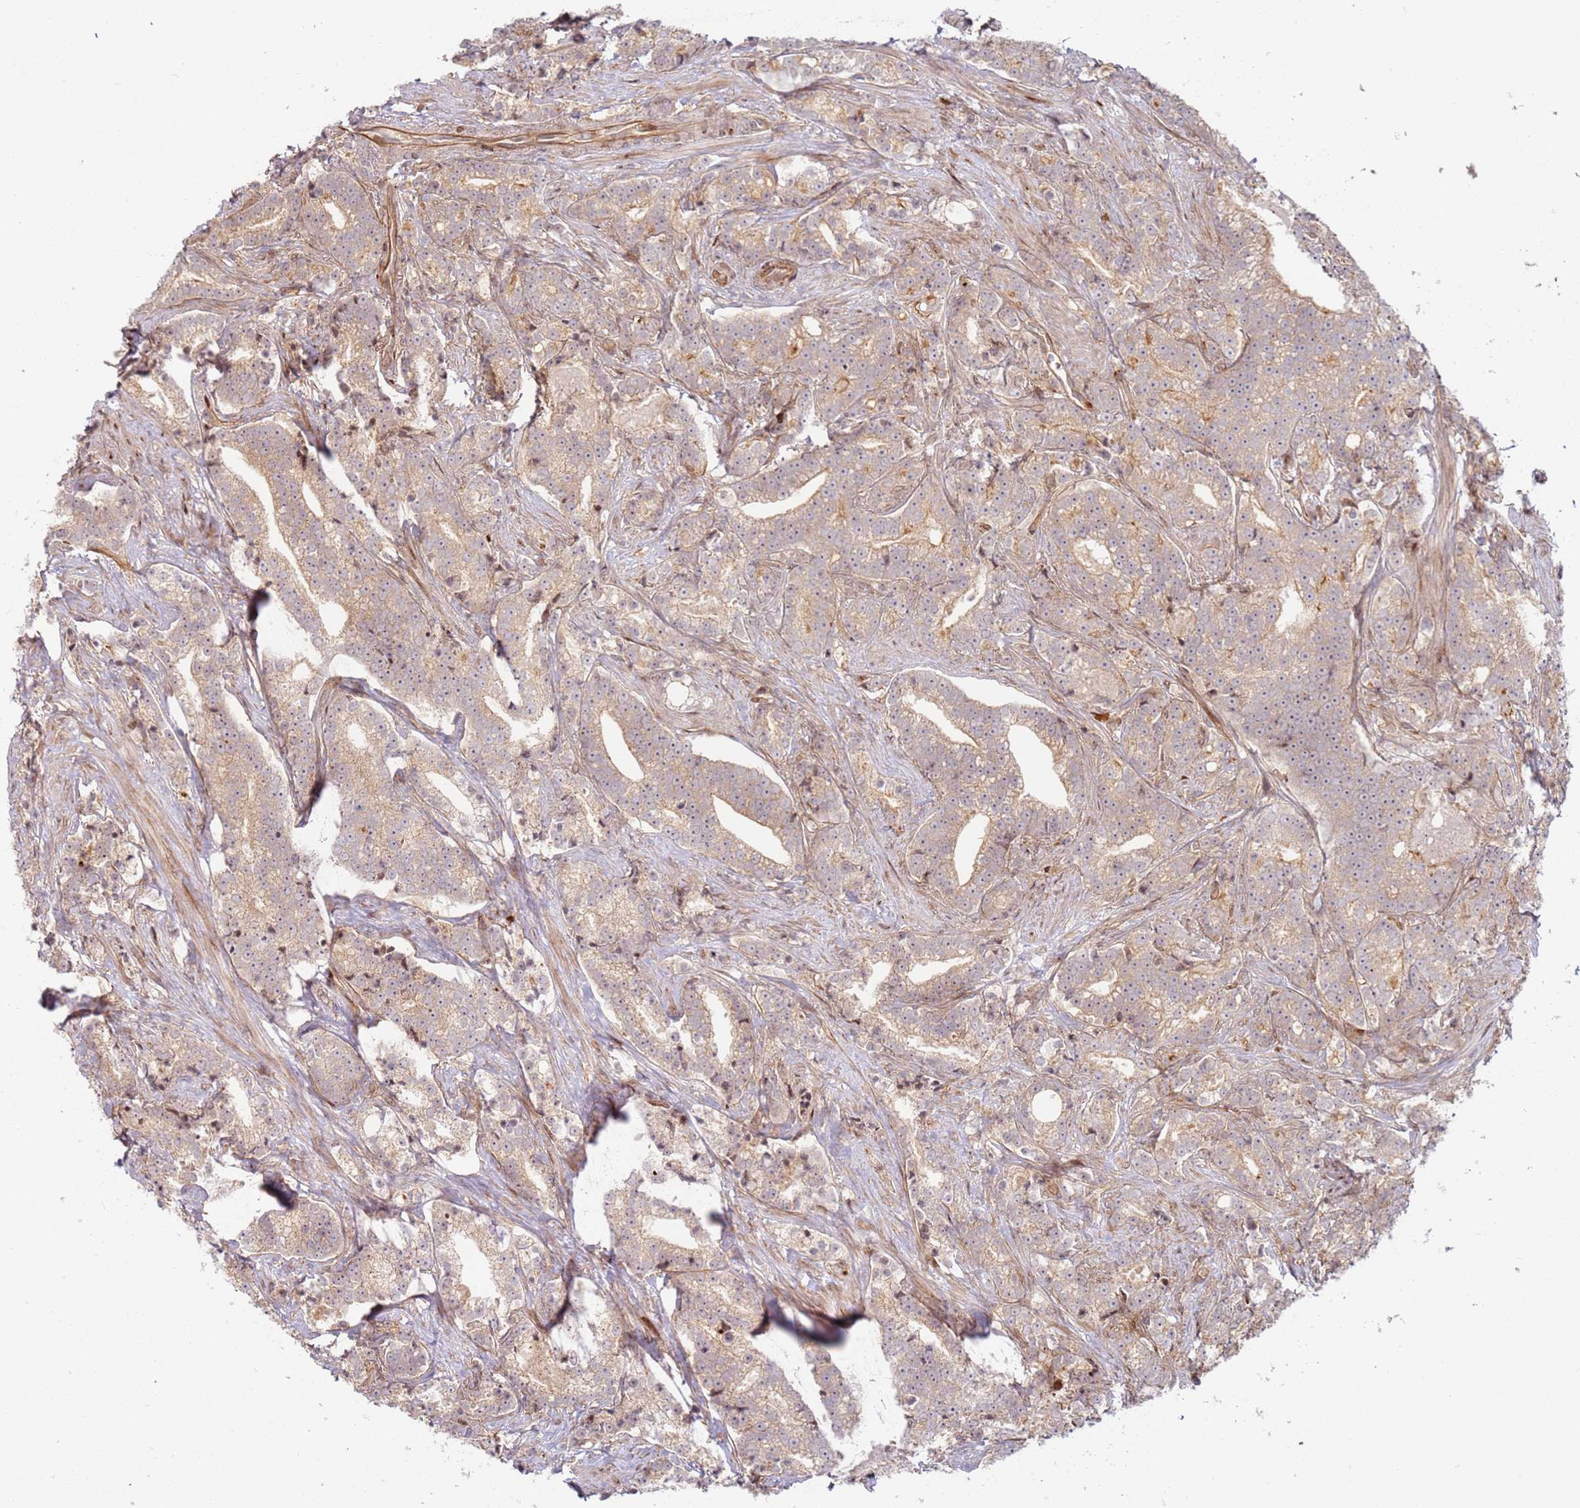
{"staining": {"intensity": "weak", "quantity": ">75%", "location": "cytoplasmic/membranous"}, "tissue": "prostate cancer", "cell_type": "Tumor cells", "image_type": "cancer", "snomed": [{"axis": "morphology", "description": "Adenocarcinoma, High grade"}, {"axis": "topography", "description": "Prostate"}], "caption": "Immunohistochemistry image of human prostate cancer stained for a protein (brown), which reveals low levels of weak cytoplasmic/membranous expression in about >75% of tumor cells.", "gene": "TMEM233", "patient": {"sex": "male", "age": 67}}